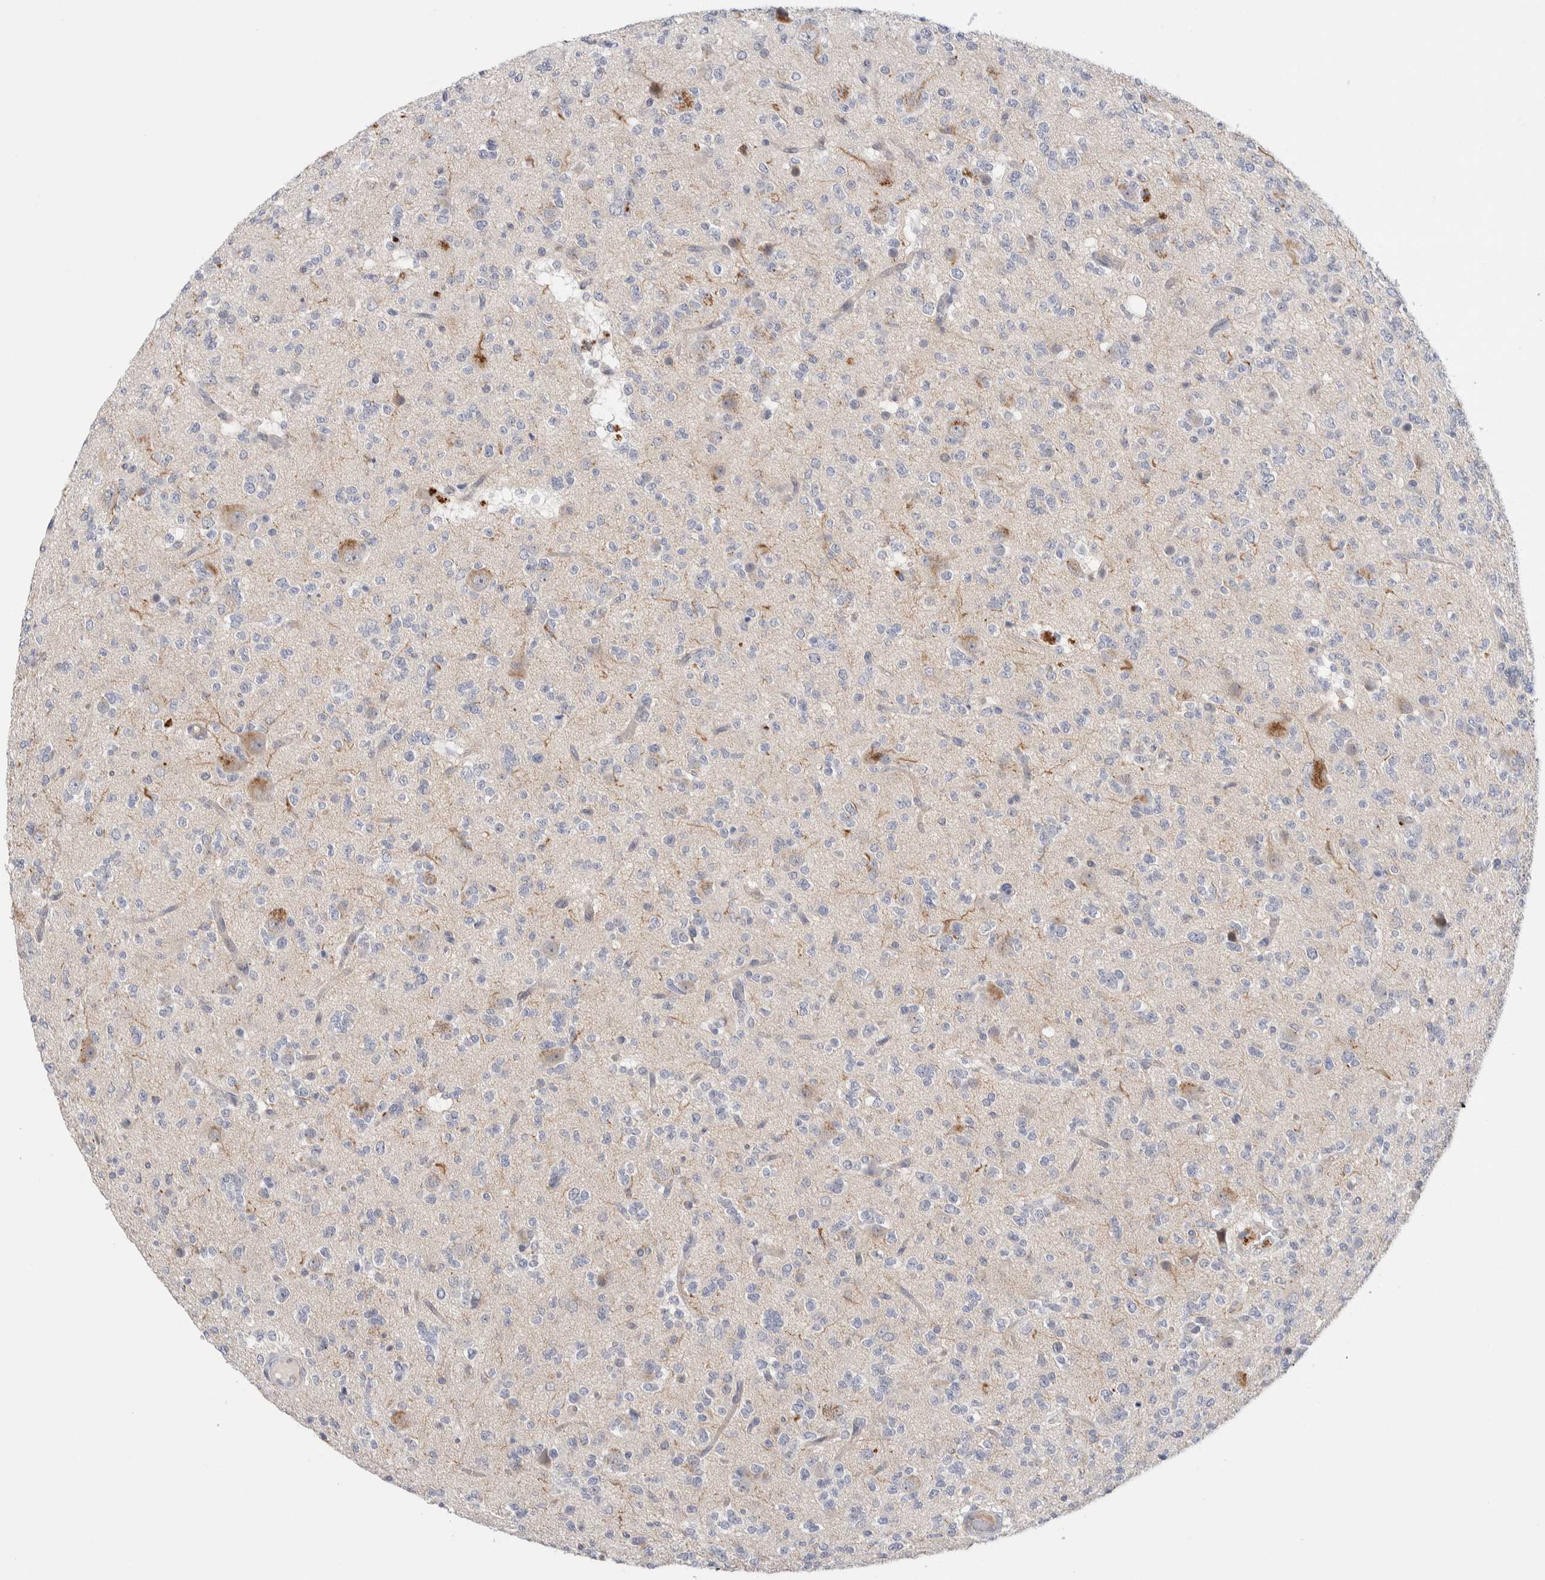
{"staining": {"intensity": "negative", "quantity": "none", "location": "none"}, "tissue": "glioma", "cell_type": "Tumor cells", "image_type": "cancer", "snomed": [{"axis": "morphology", "description": "Glioma, malignant, Low grade"}, {"axis": "topography", "description": "Brain"}], "caption": "The micrograph shows no staining of tumor cells in glioma.", "gene": "DNAJB6", "patient": {"sex": "male", "age": 38}}